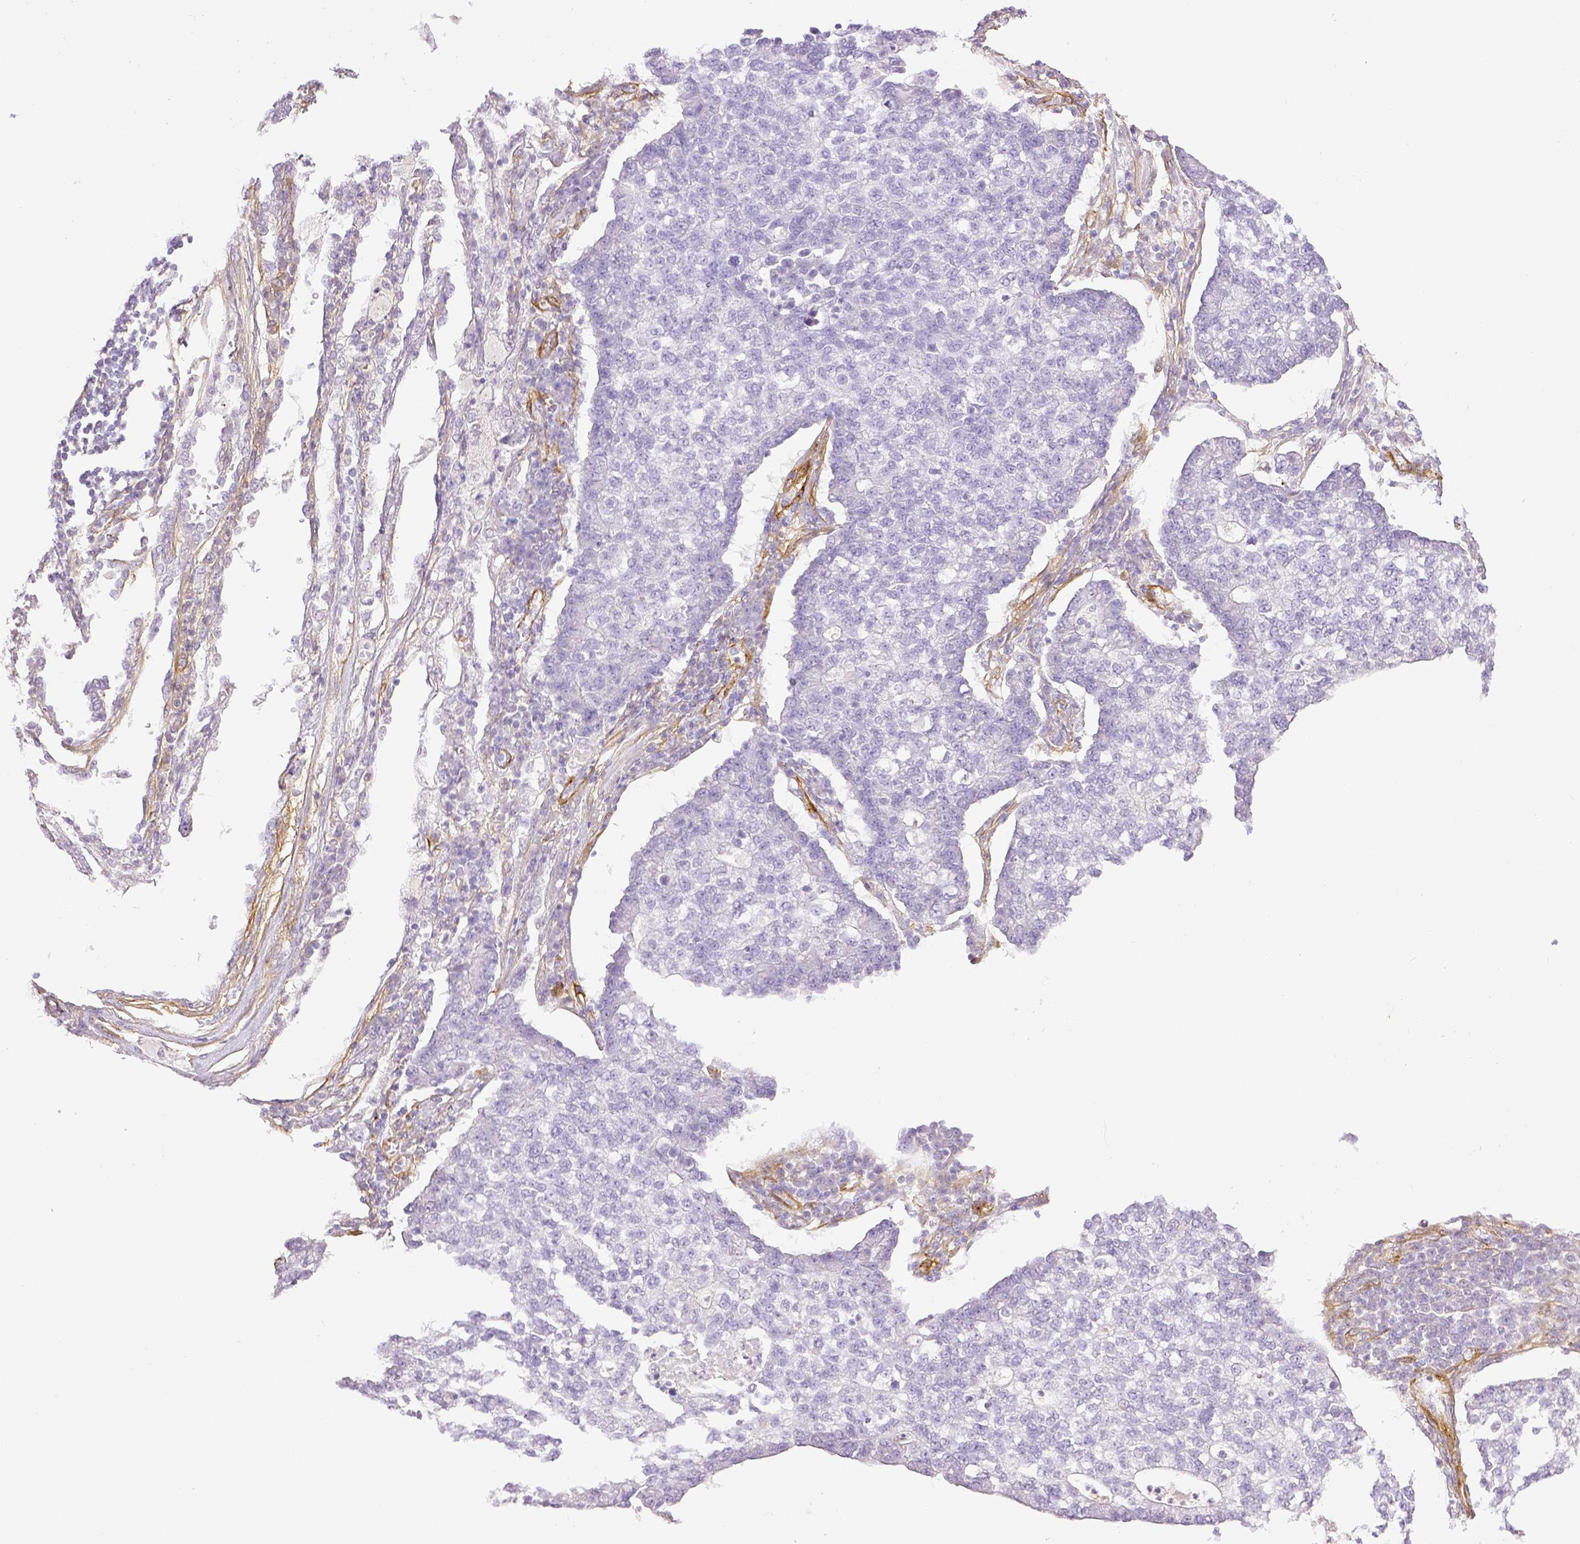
{"staining": {"intensity": "negative", "quantity": "none", "location": "none"}, "tissue": "lung cancer", "cell_type": "Tumor cells", "image_type": "cancer", "snomed": [{"axis": "morphology", "description": "Adenocarcinoma, NOS"}, {"axis": "topography", "description": "Lung"}], "caption": "Tumor cells show no significant positivity in lung cancer.", "gene": "THY1", "patient": {"sex": "male", "age": 57}}